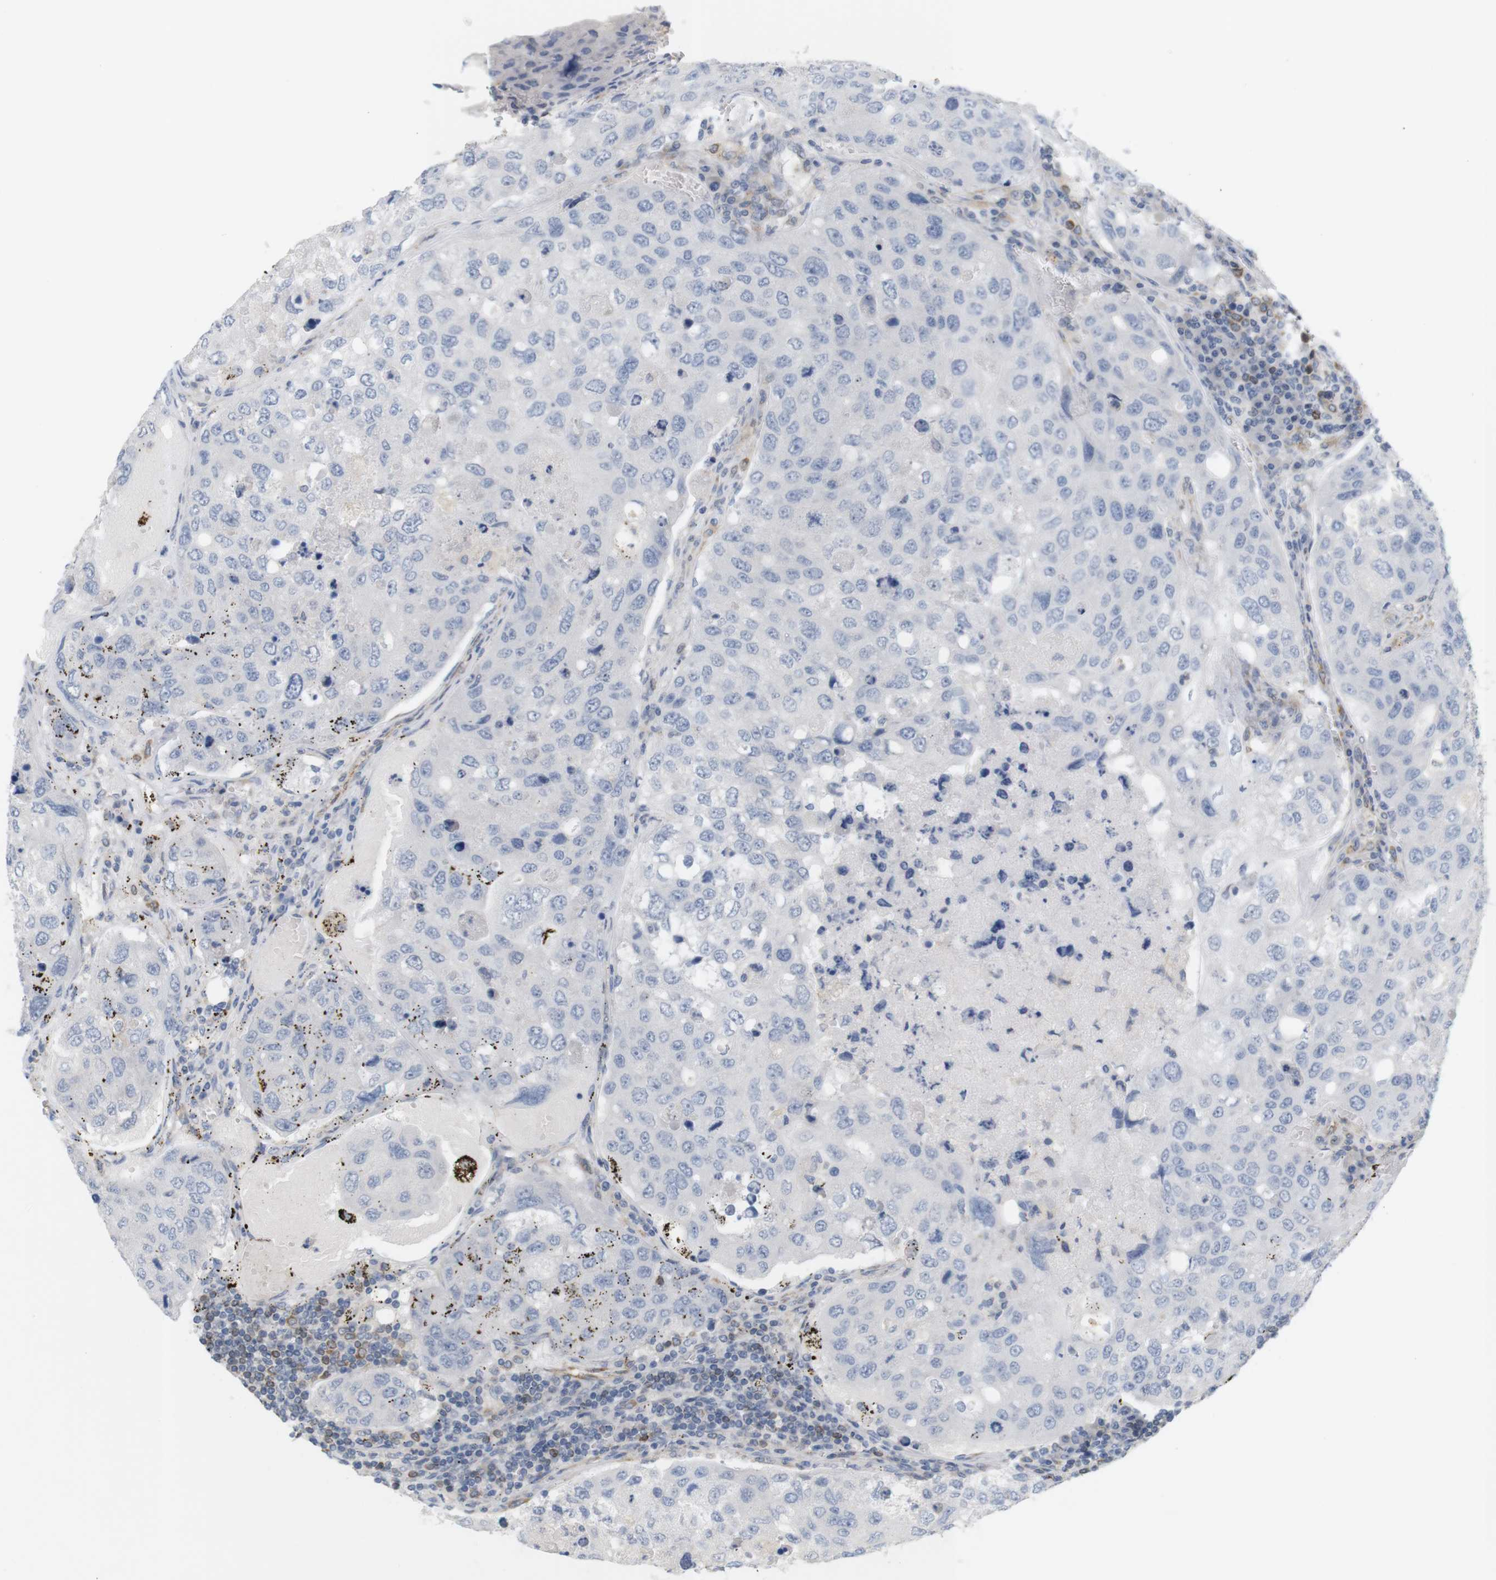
{"staining": {"intensity": "negative", "quantity": "none", "location": "none"}, "tissue": "urothelial cancer", "cell_type": "Tumor cells", "image_type": "cancer", "snomed": [{"axis": "morphology", "description": "Urothelial carcinoma, High grade"}, {"axis": "topography", "description": "Lymph node"}, {"axis": "topography", "description": "Urinary bladder"}], "caption": "Immunohistochemical staining of urothelial cancer reveals no significant positivity in tumor cells.", "gene": "ITPR1", "patient": {"sex": "male", "age": 51}}